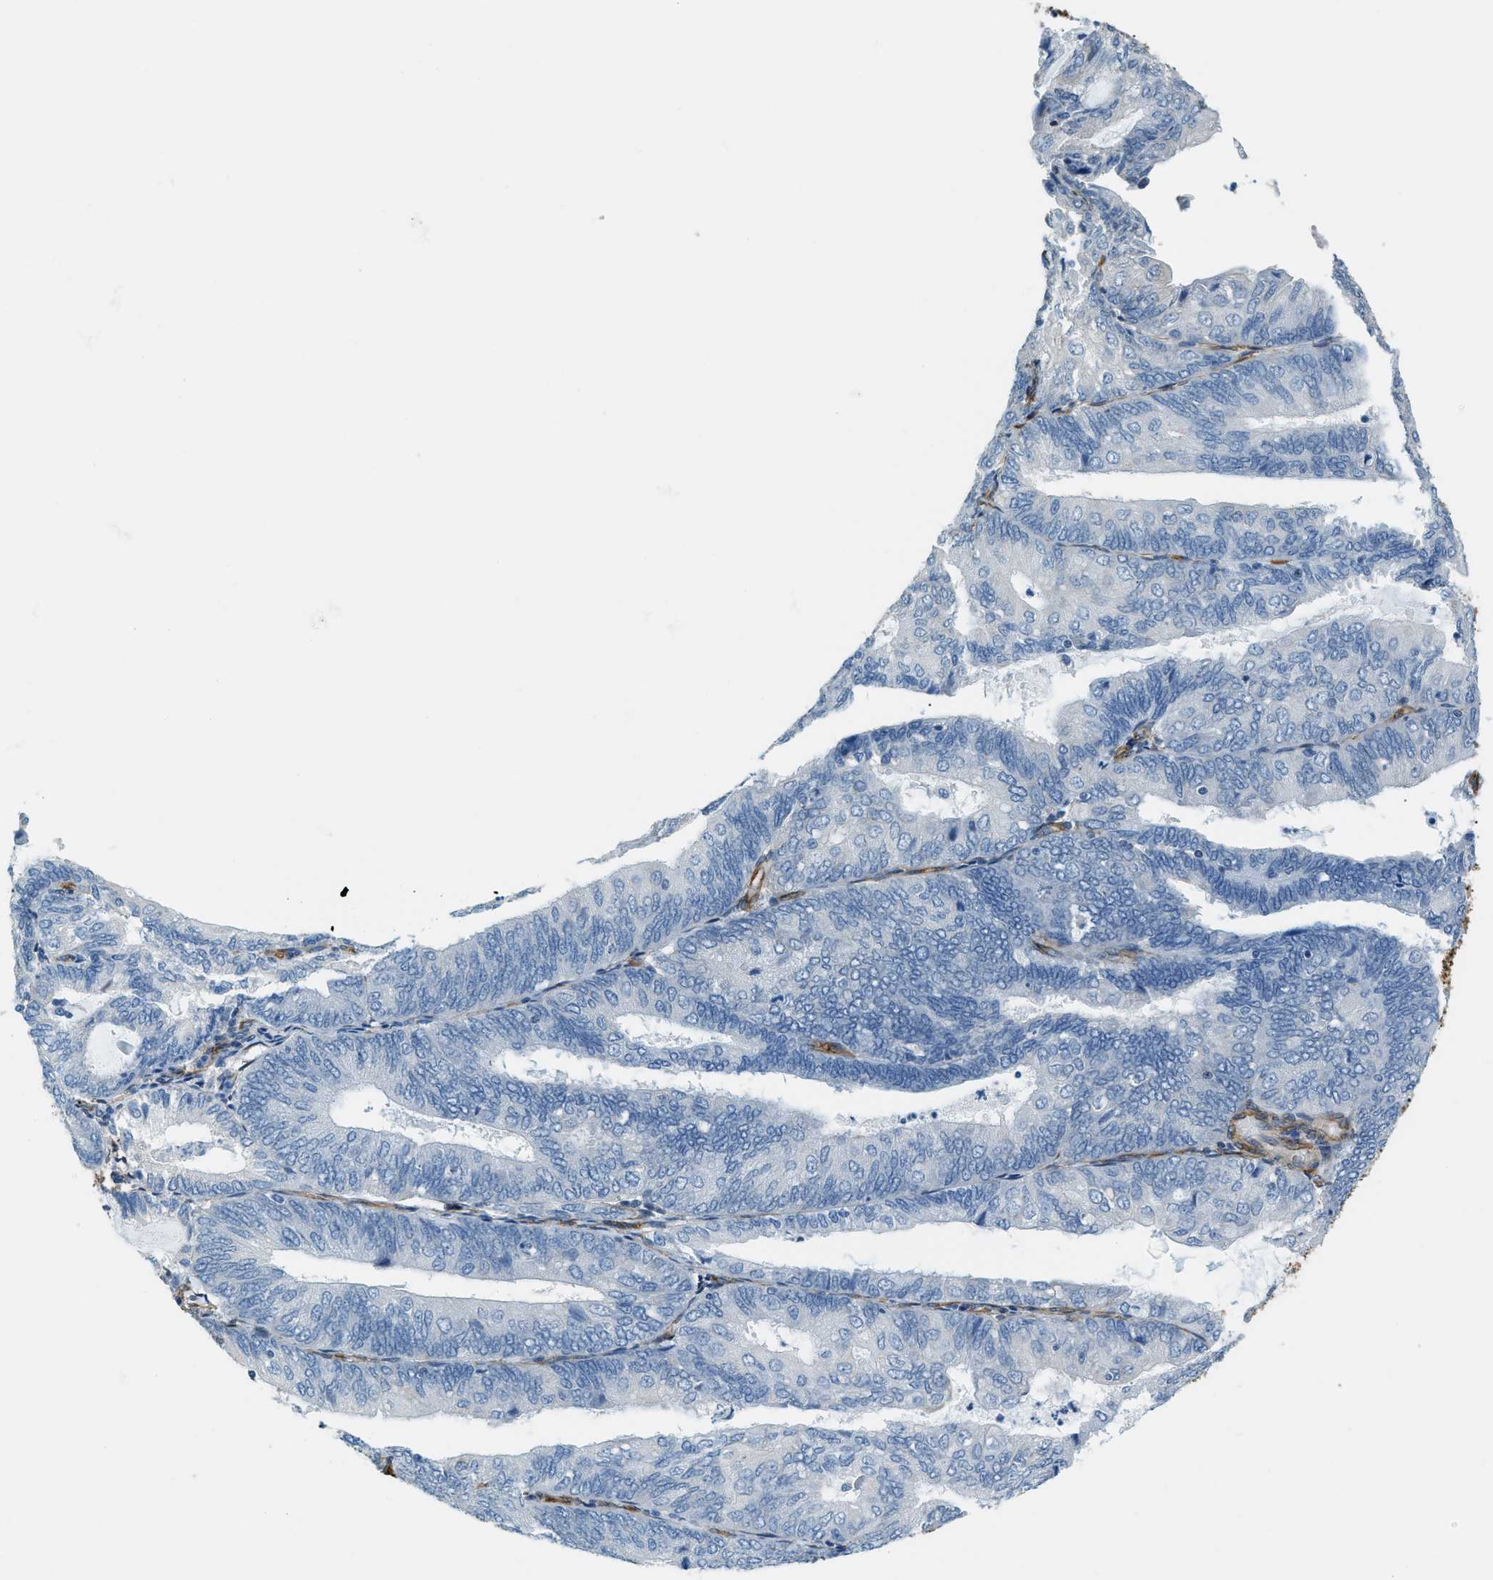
{"staining": {"intensity": "negative", "quantity": "none", "location": "none"}, "tissue": "endometrial cancer", "cell_type": "Tumor cells", "image_type": "cancer", "snomed": [{"axis": "morphology", "description": "Adenocarcinoma, NOS"}, {"axis": "topography", "description": "Endometrium"}], "caption": "Immunohistochemistry (IHC) of human endometrial cancer (adenocarcinoma) displays no positivity in tumor cells.", "gene": "TMEM43", "patient": {"sex": "female", "age": 81}}